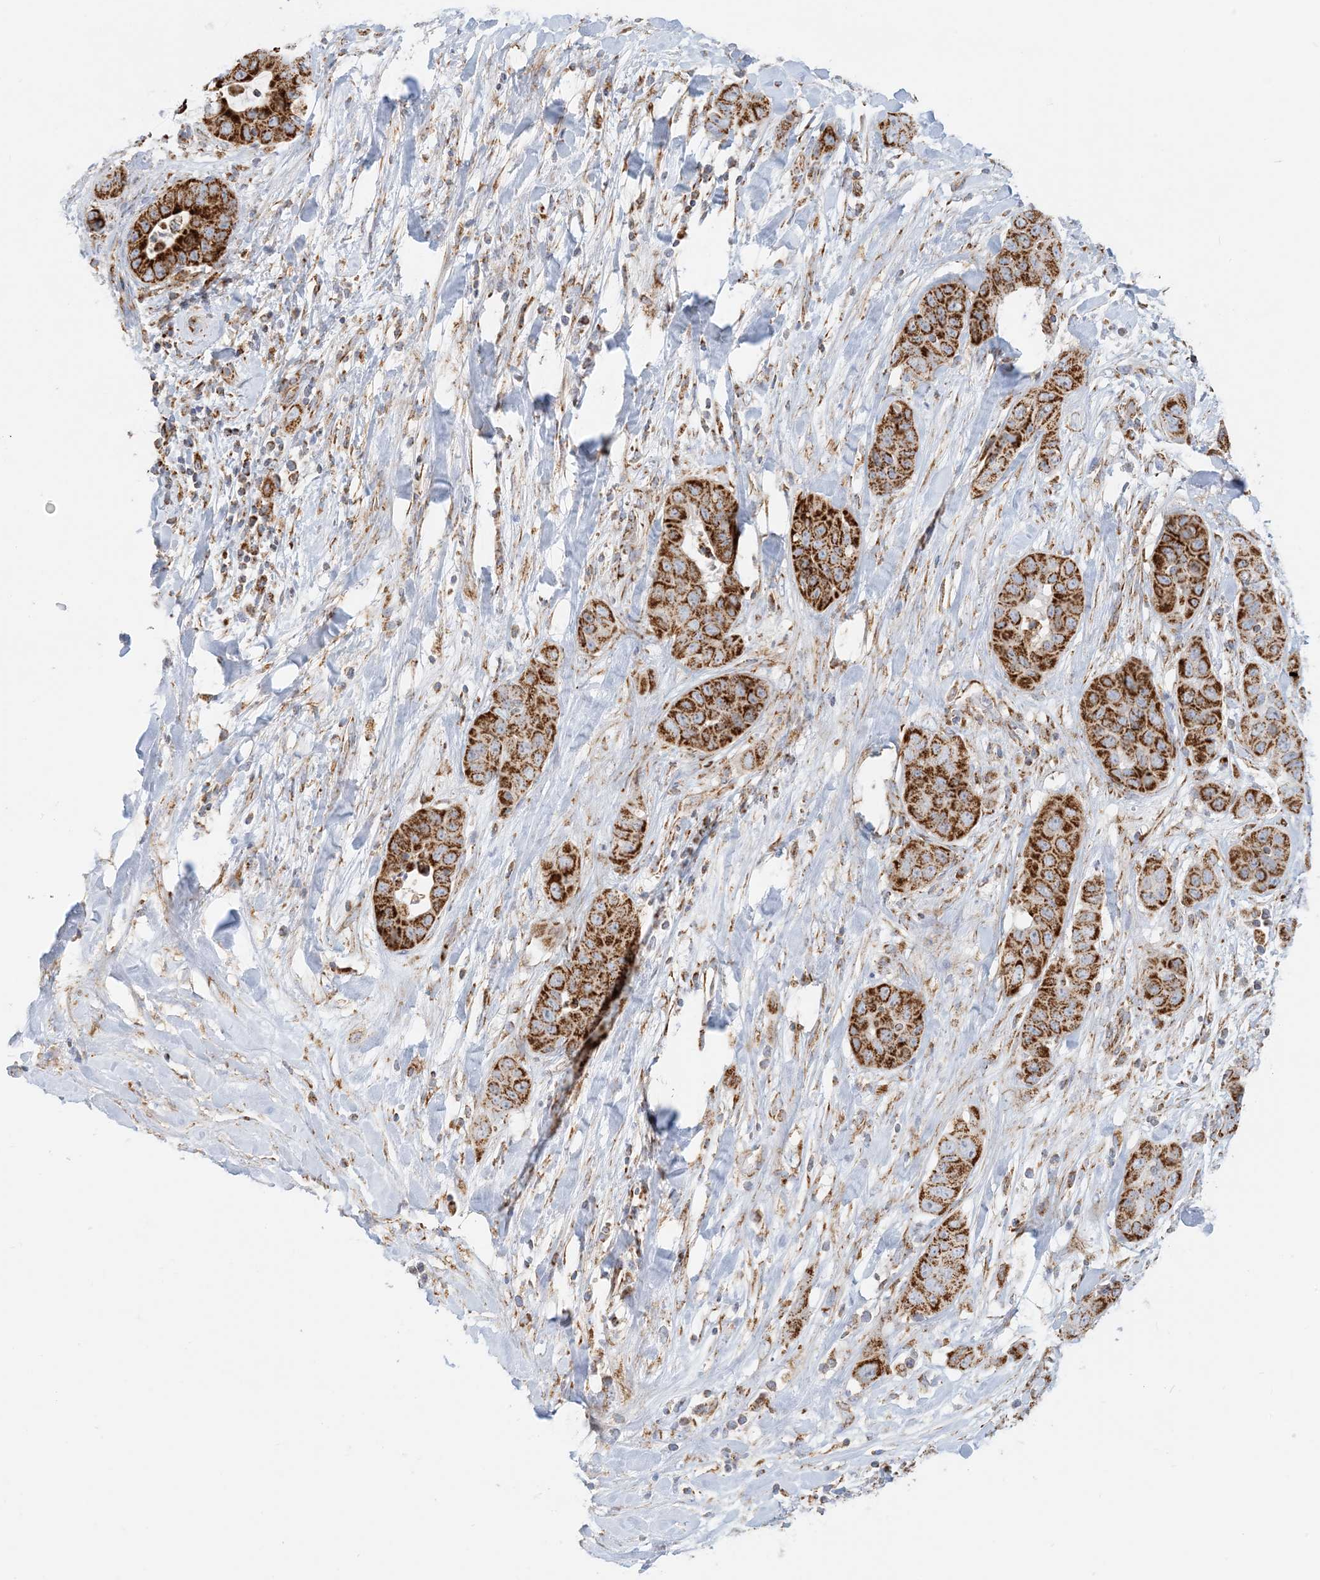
{"staining": {"intensity": "strong", "quantity": ">75%", "location": "cytoplasmic/membranous"}, "tissue": "liver cancer", "cell_type": "Tumor cells", "image_type": "cancer", "snomed": [{"axis": "morphology", "description": "Cholangiocarcinoma"}, {"axis": "topography", "description": "Liver"}], "caption": "Protein expression analysis of human liver cancer (cholangiocarcinoma) reveals strong cytoplasmic/membranous positivity in about >75% of tumor cells.", "gene": "COA3", "patient": {"sex": "female", "age": 52}}